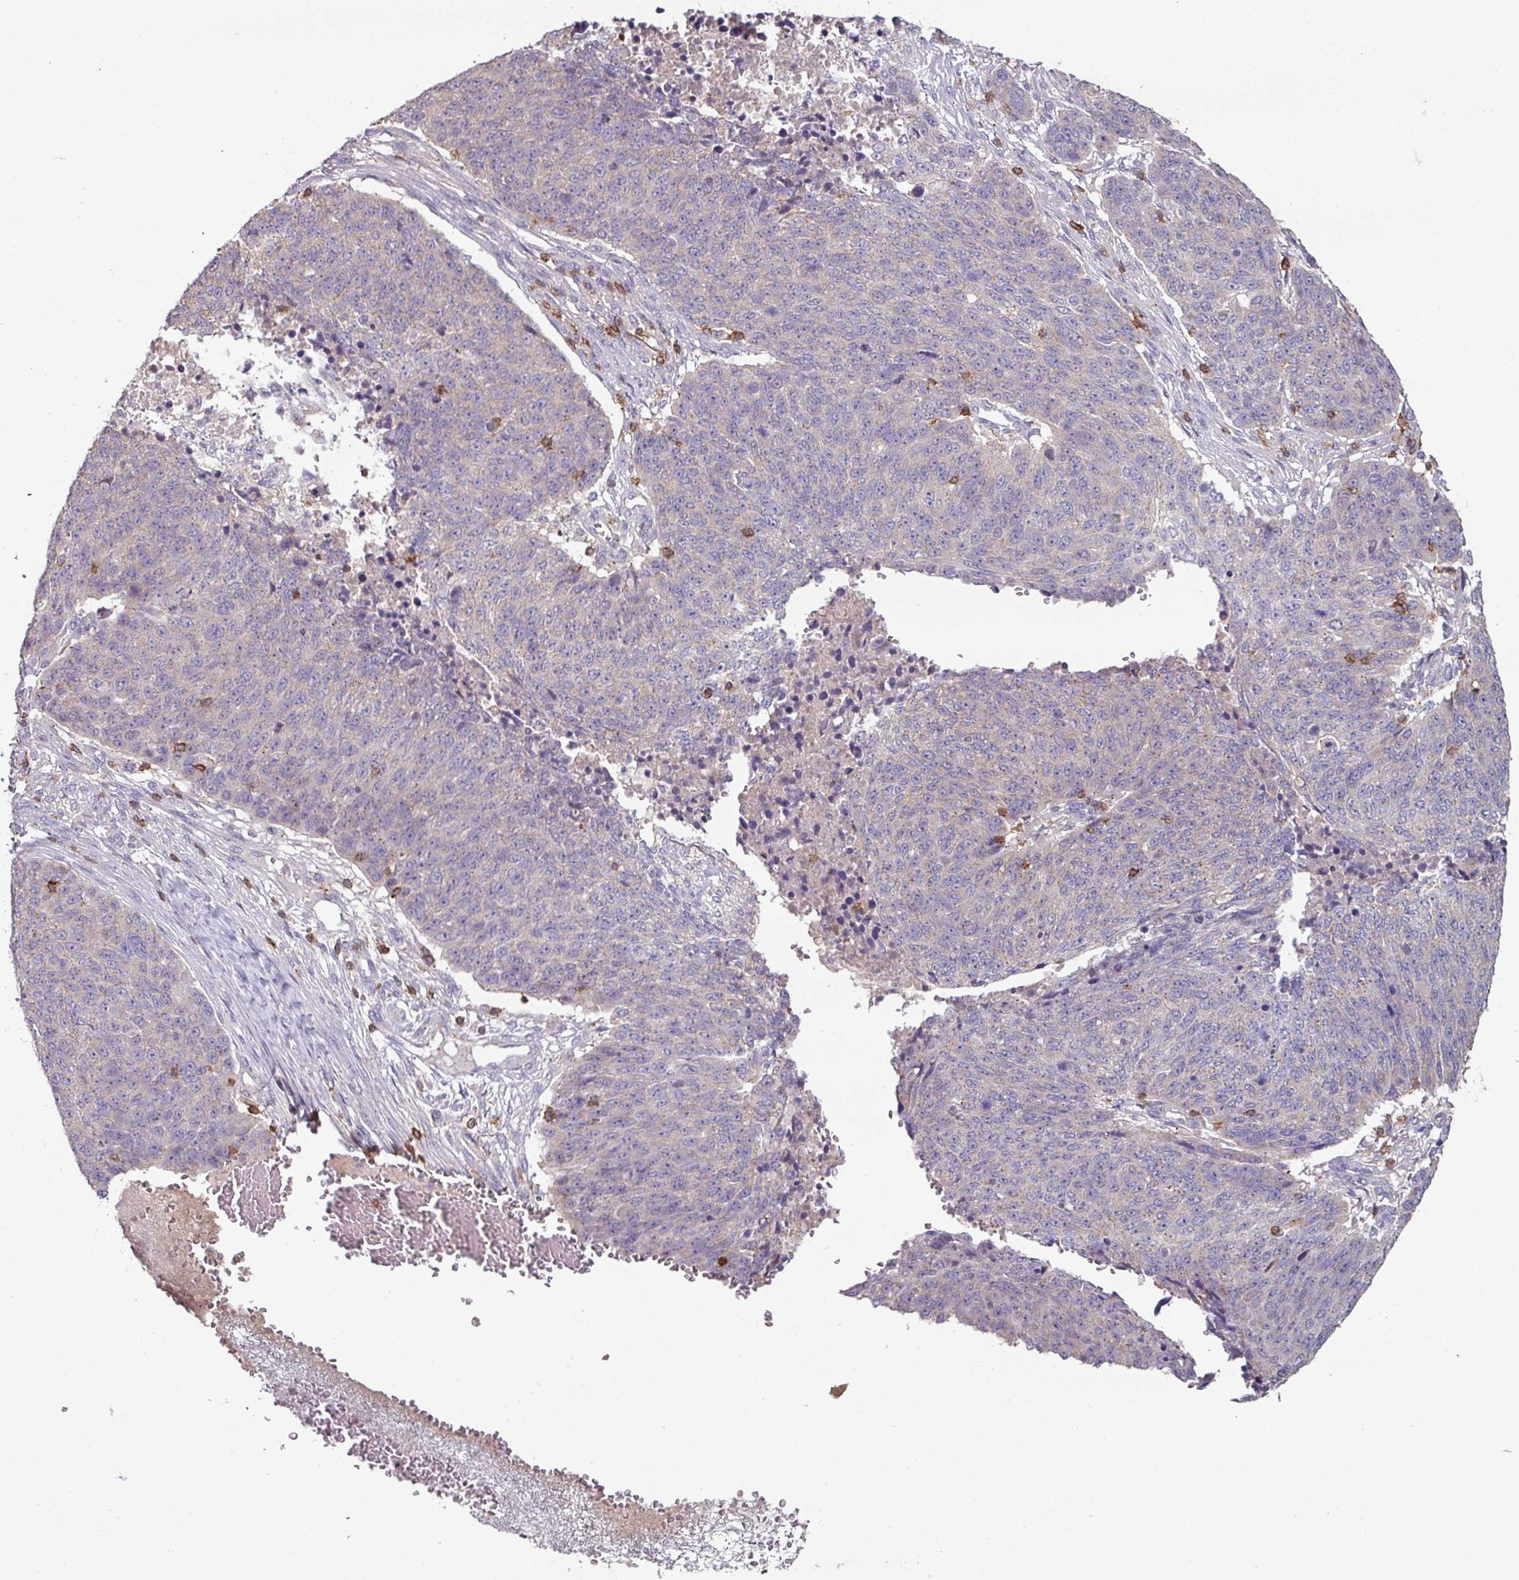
{"staining": {"intensity": "negative", "quantity": "none", "location": "none"}, "tissue": "lung cancer", "cell_type": "Tumor cells", "image_type": "cancer", "snomed": [{"axis": "morphology", "description": "Normal tissue, NOS"}, {"axis": "morphology", "description": "Squamous cell carcinoma, NOS"}, {"axis": "topography", "description": "Lymph node"}, {"axis": "topography", "description": "Lung"}], "caption": "Lung cancer (squamous cell carcinoma) stained for a protein using immunohistochemistry (IHC) exhibits no staining tumor cells.", "gene": "CD3G", "patient": {"sex": "male", "age": 66}}